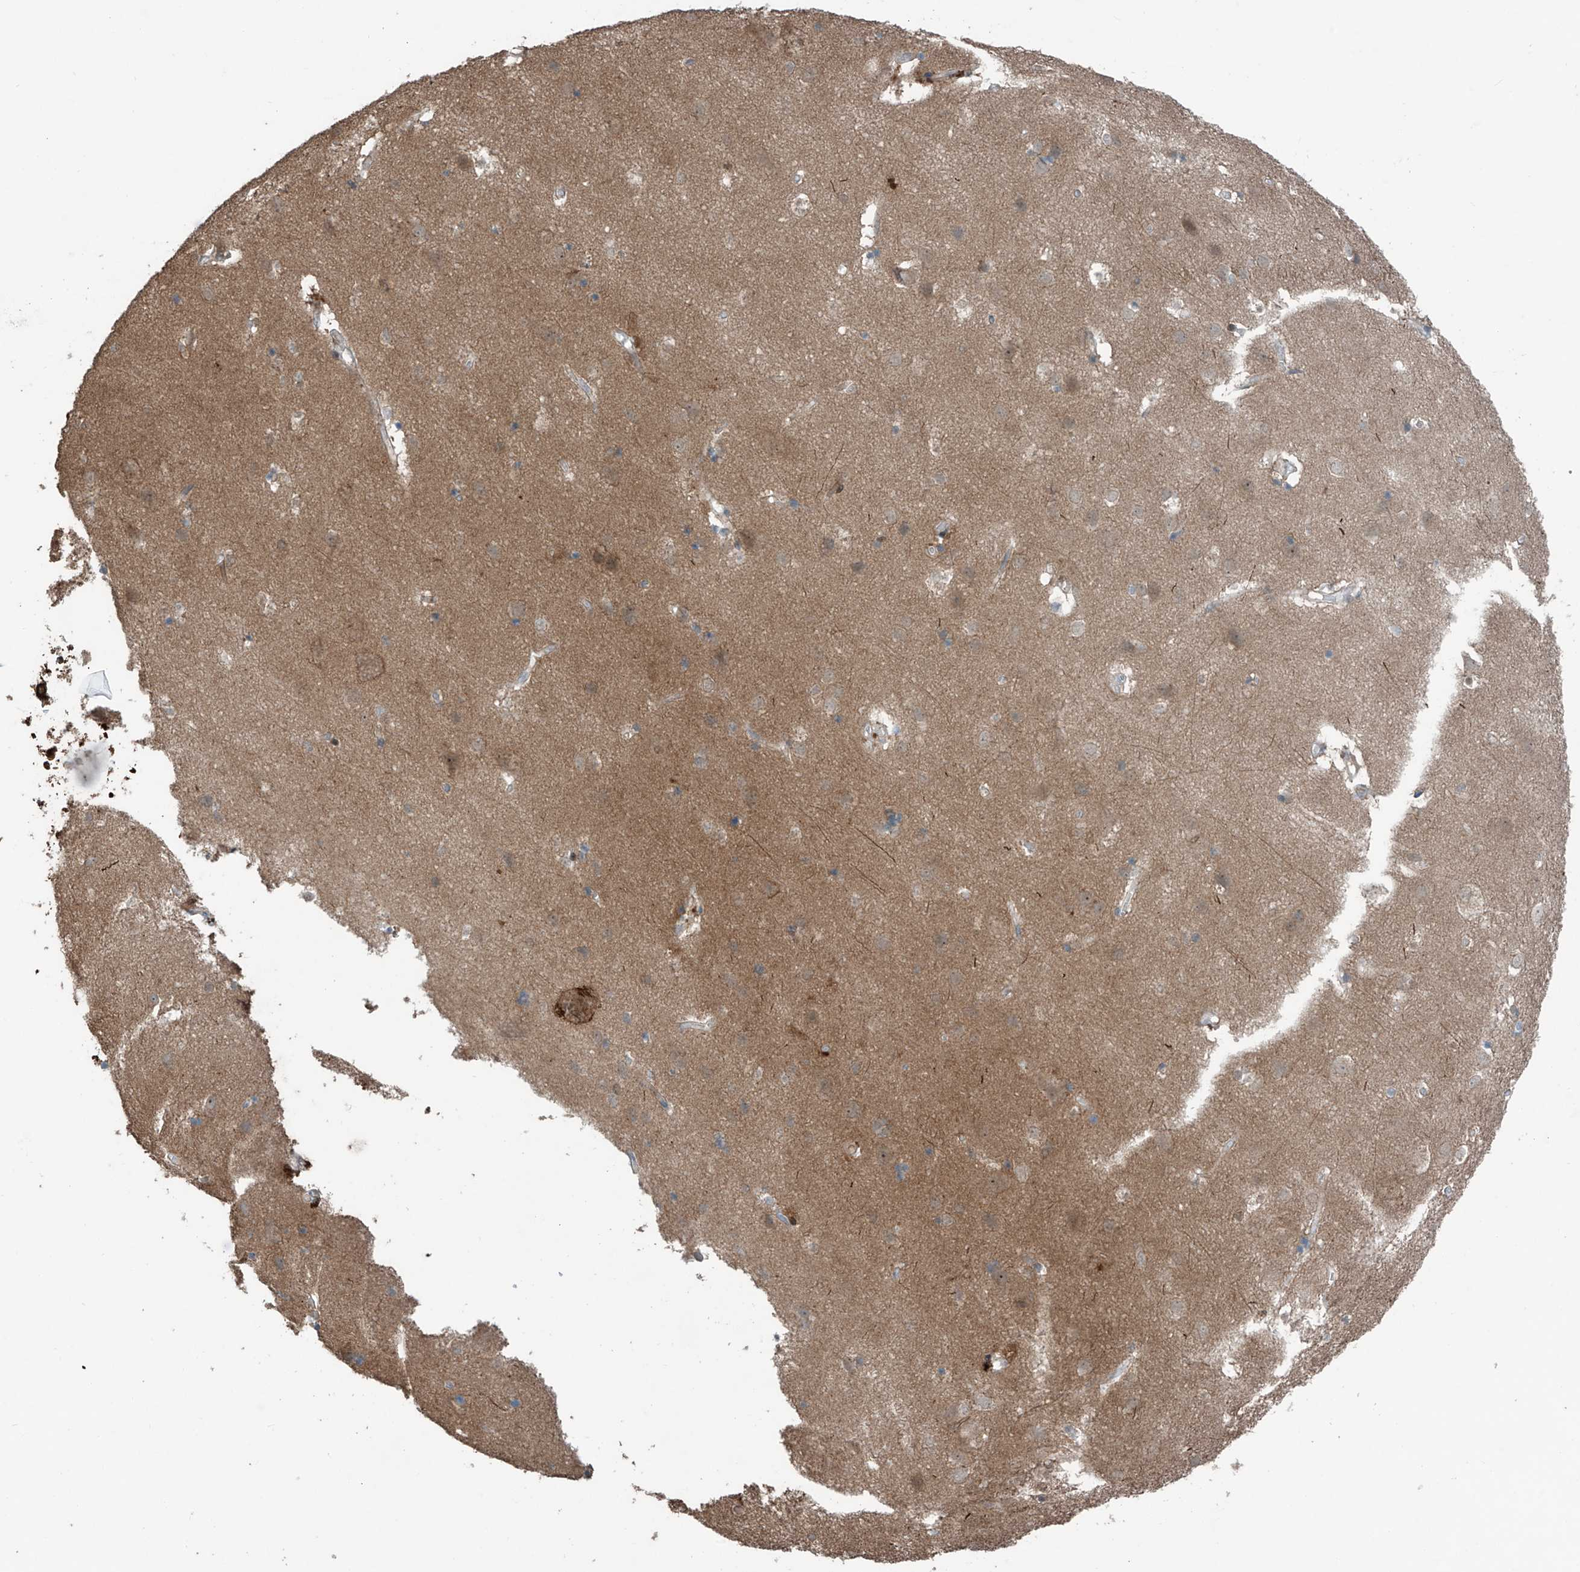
{"staining": {"intensity": "moderate", "quantity": ">75%", "location": "cytoplasmic/membranous"}, "tissue": "cerebral cortex", "cell_type": "Endothelial cells", "image_type": "normal", "snomed": [{"axis": "morphology", "description": "Normal tissue, NOS"}, {"axis": "topography", "description": "Cerebral cortex"}], "caption": "Moderate cytoplasmic/membranous expression for a protein is present in about >75% of endothelial cells of normal cerebral cortex using immunohistochemistry (IHC).", "gene": "SAMD3", "patient": {"sex": "male", "age": 54}}